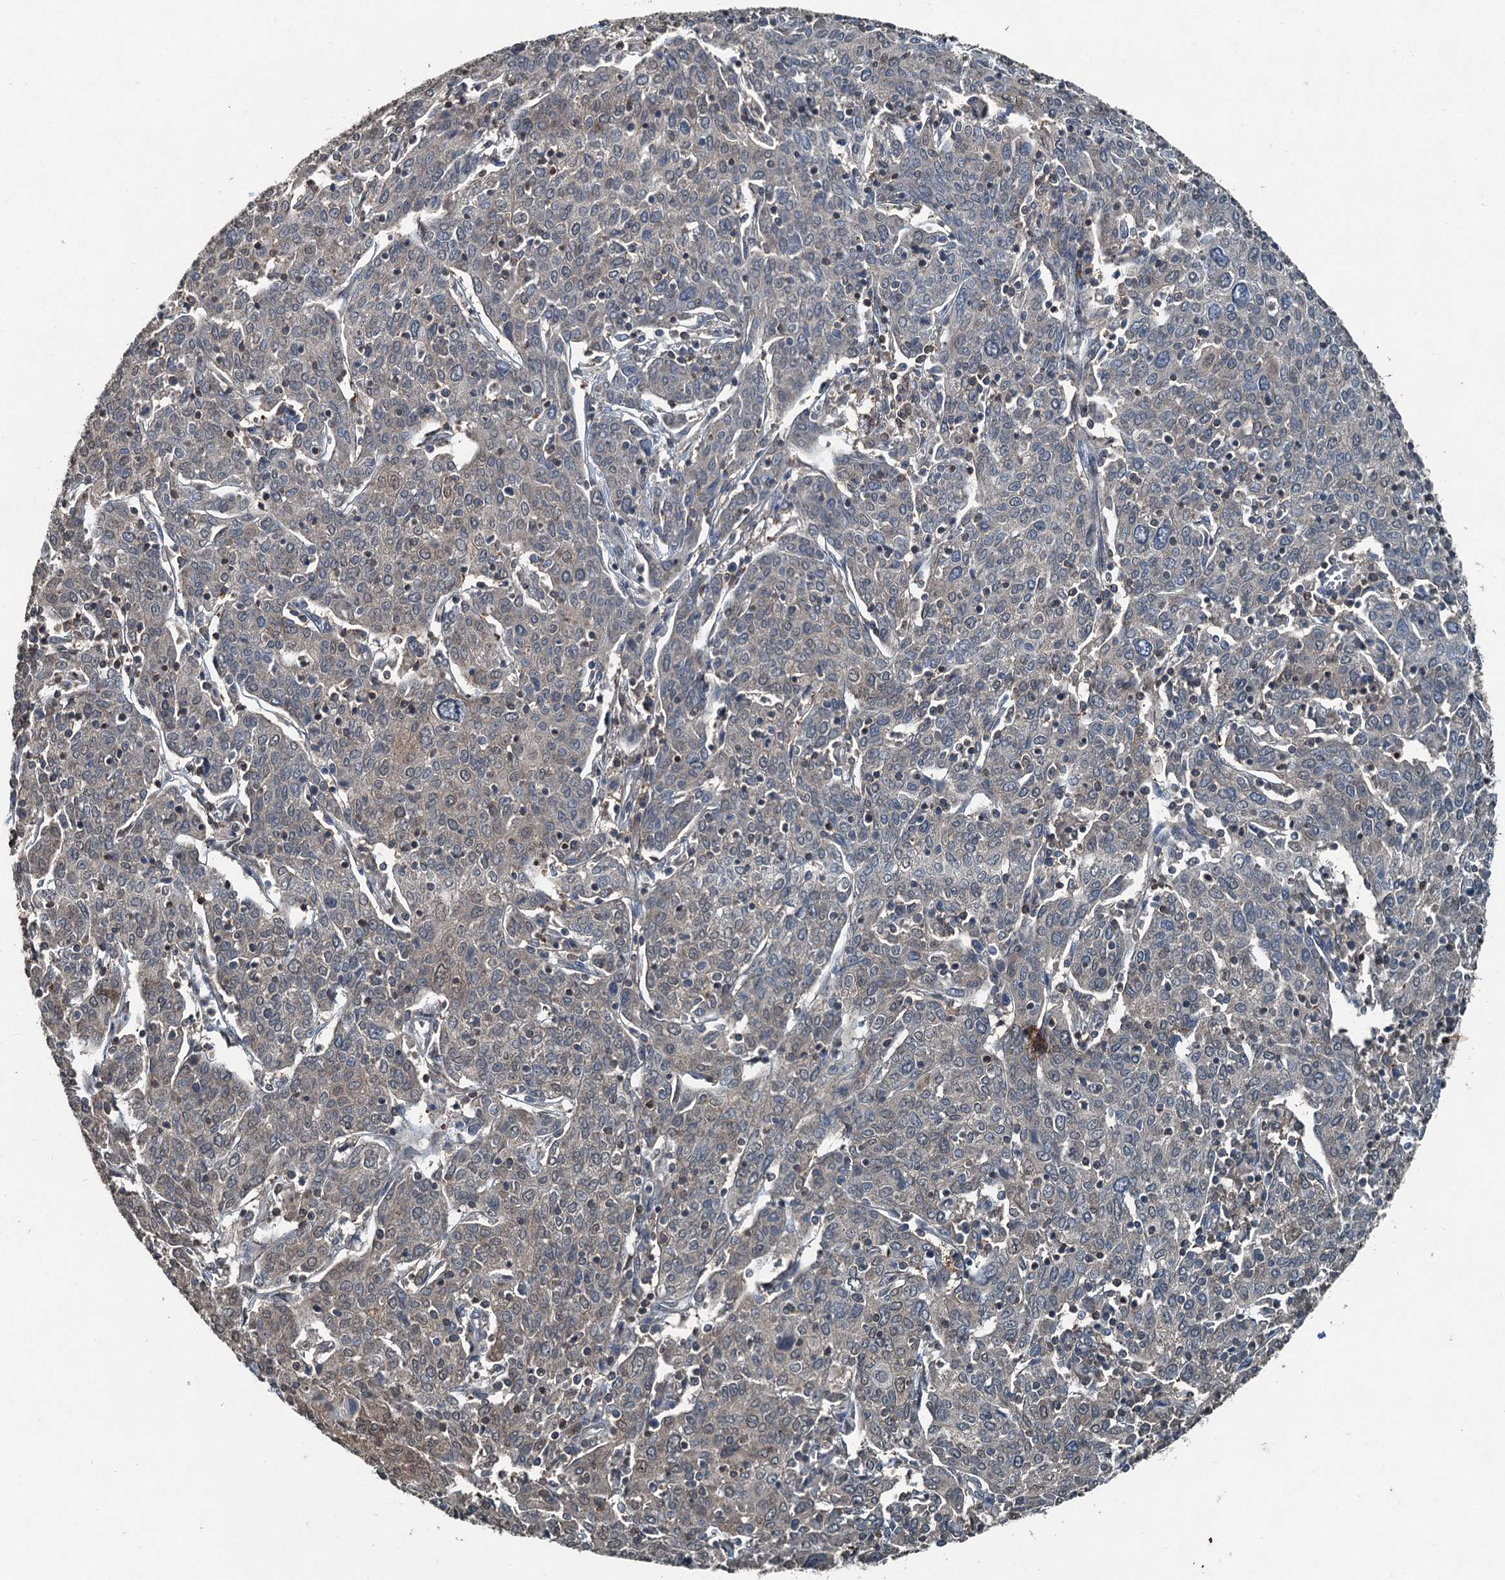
{"staining": {"intensity": "weak", "quantity": "<25%", "location": "cytoplasmic/membranous"}, "tissue": "cervical cancer", "cell_type": "Tumor cells", "image_type": "cancer", "snomed": [{"axis": "morphology", "description": "Squamous cell carcinoma, NOS"}, {"axis": "topography", "description": "Cervix"}], "caption": "IHC photomicrograph of neoplastic tissue: cervical cancer (squamous cell carcinoma) stained with DAB exhibits no significant protein positivity in tumor cells.", "gene": "TCTN1", "patient": {"sex": "female", "age": 67}}